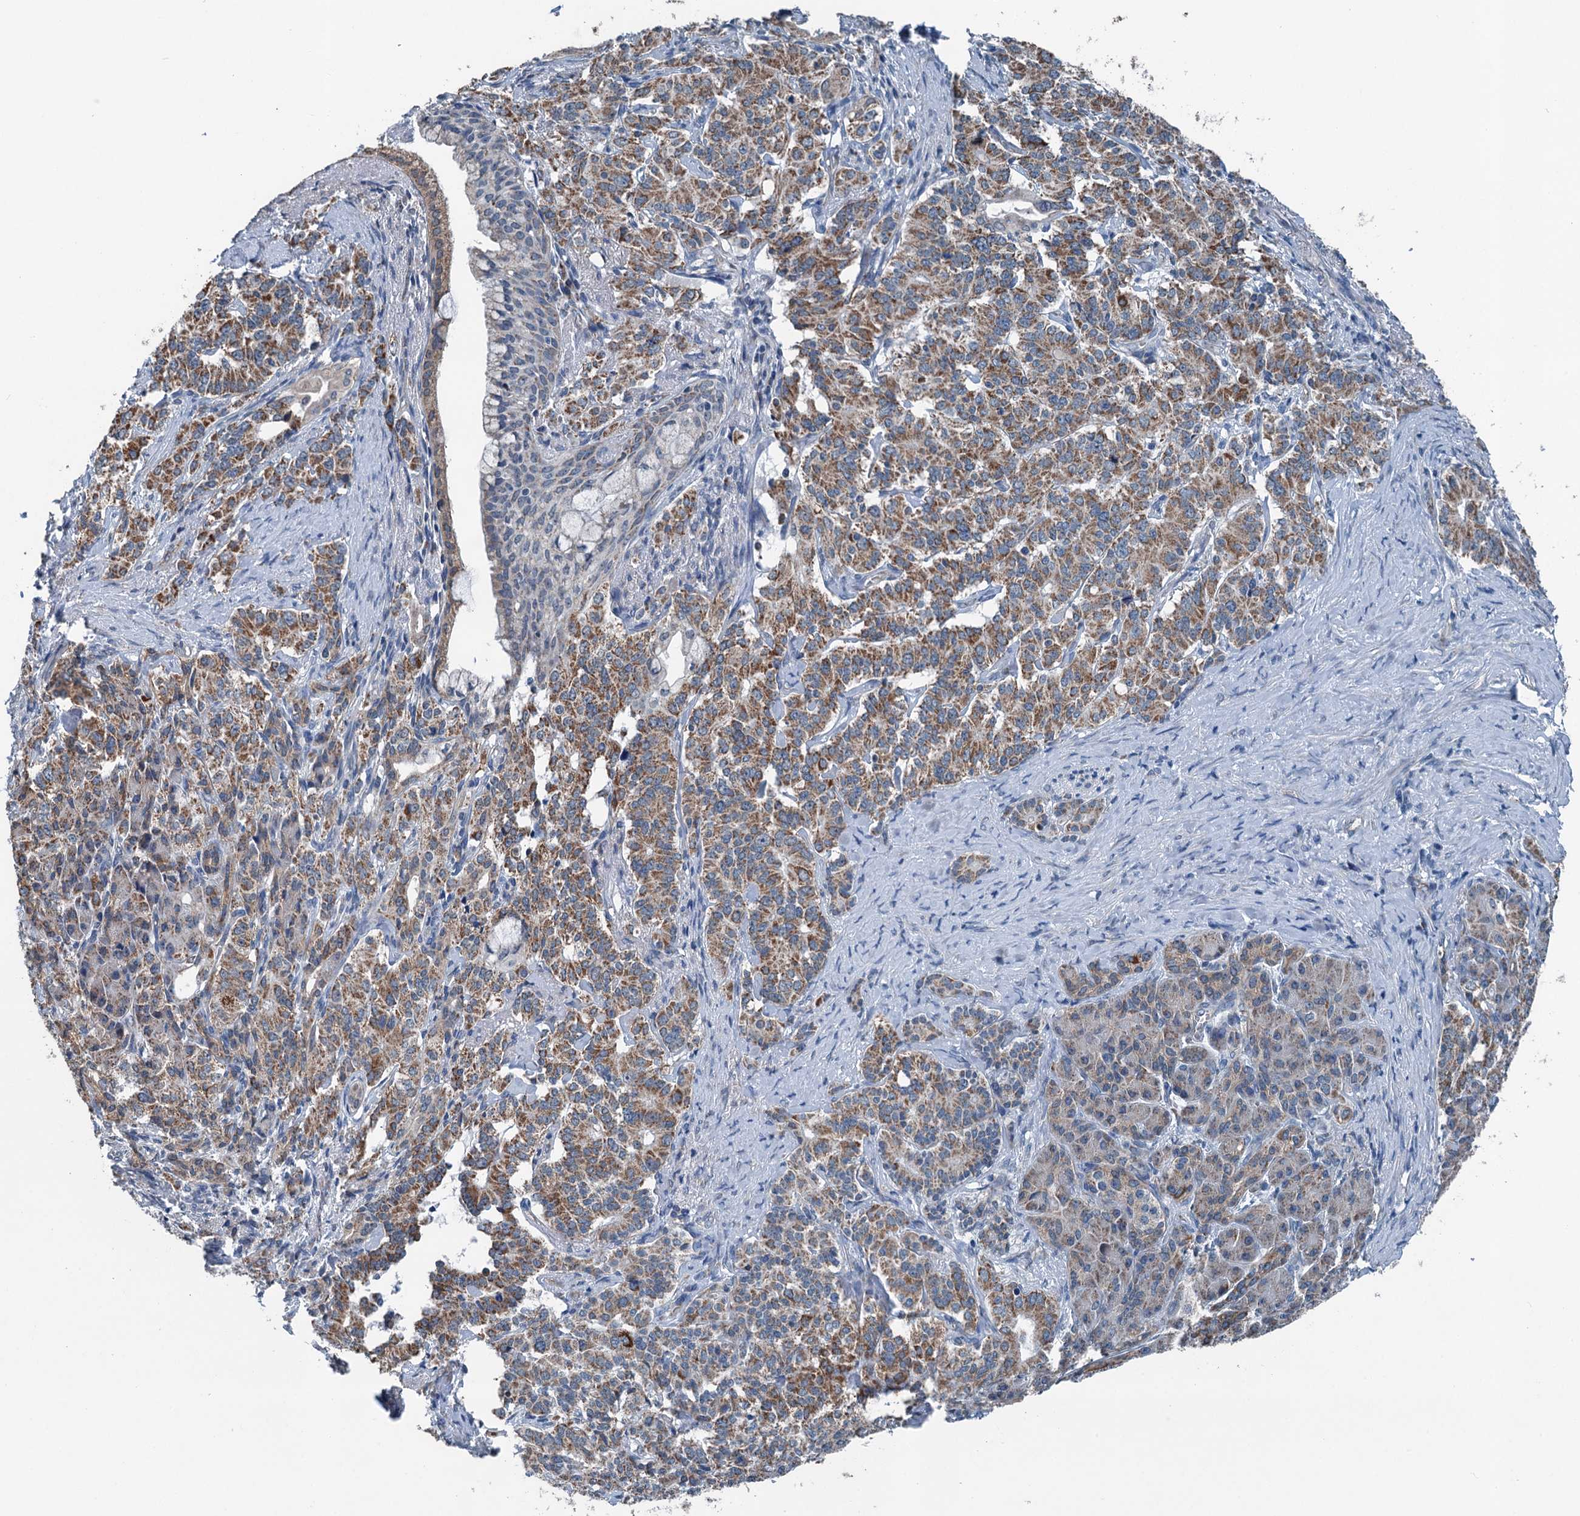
{"staining": {"intensity": "moderate", "quantity": ">75%", "location": "cytoplasmic/membranous"}, "tissue": "pancreatic cancer", "cell_type": "Tumor cells", "image_type": "cancer", "snomed": [{"axis": "morphology", "description": "Adenocarcinoma, NOS"}, {"axis": "topography", "description": "Pancreas"}], "caption": "The image displays staining of pancreatic adenocarcinoma, revealing moderate cytoplasmic/membranous protein staining (brown color) within tumor cells. Using DAB (brown) and hematoxylin (blue) stains, captured at high magnification using brightfield microscopy.", "gene": "TRPT1", "patient": {"sex": "female", "age": 74}}